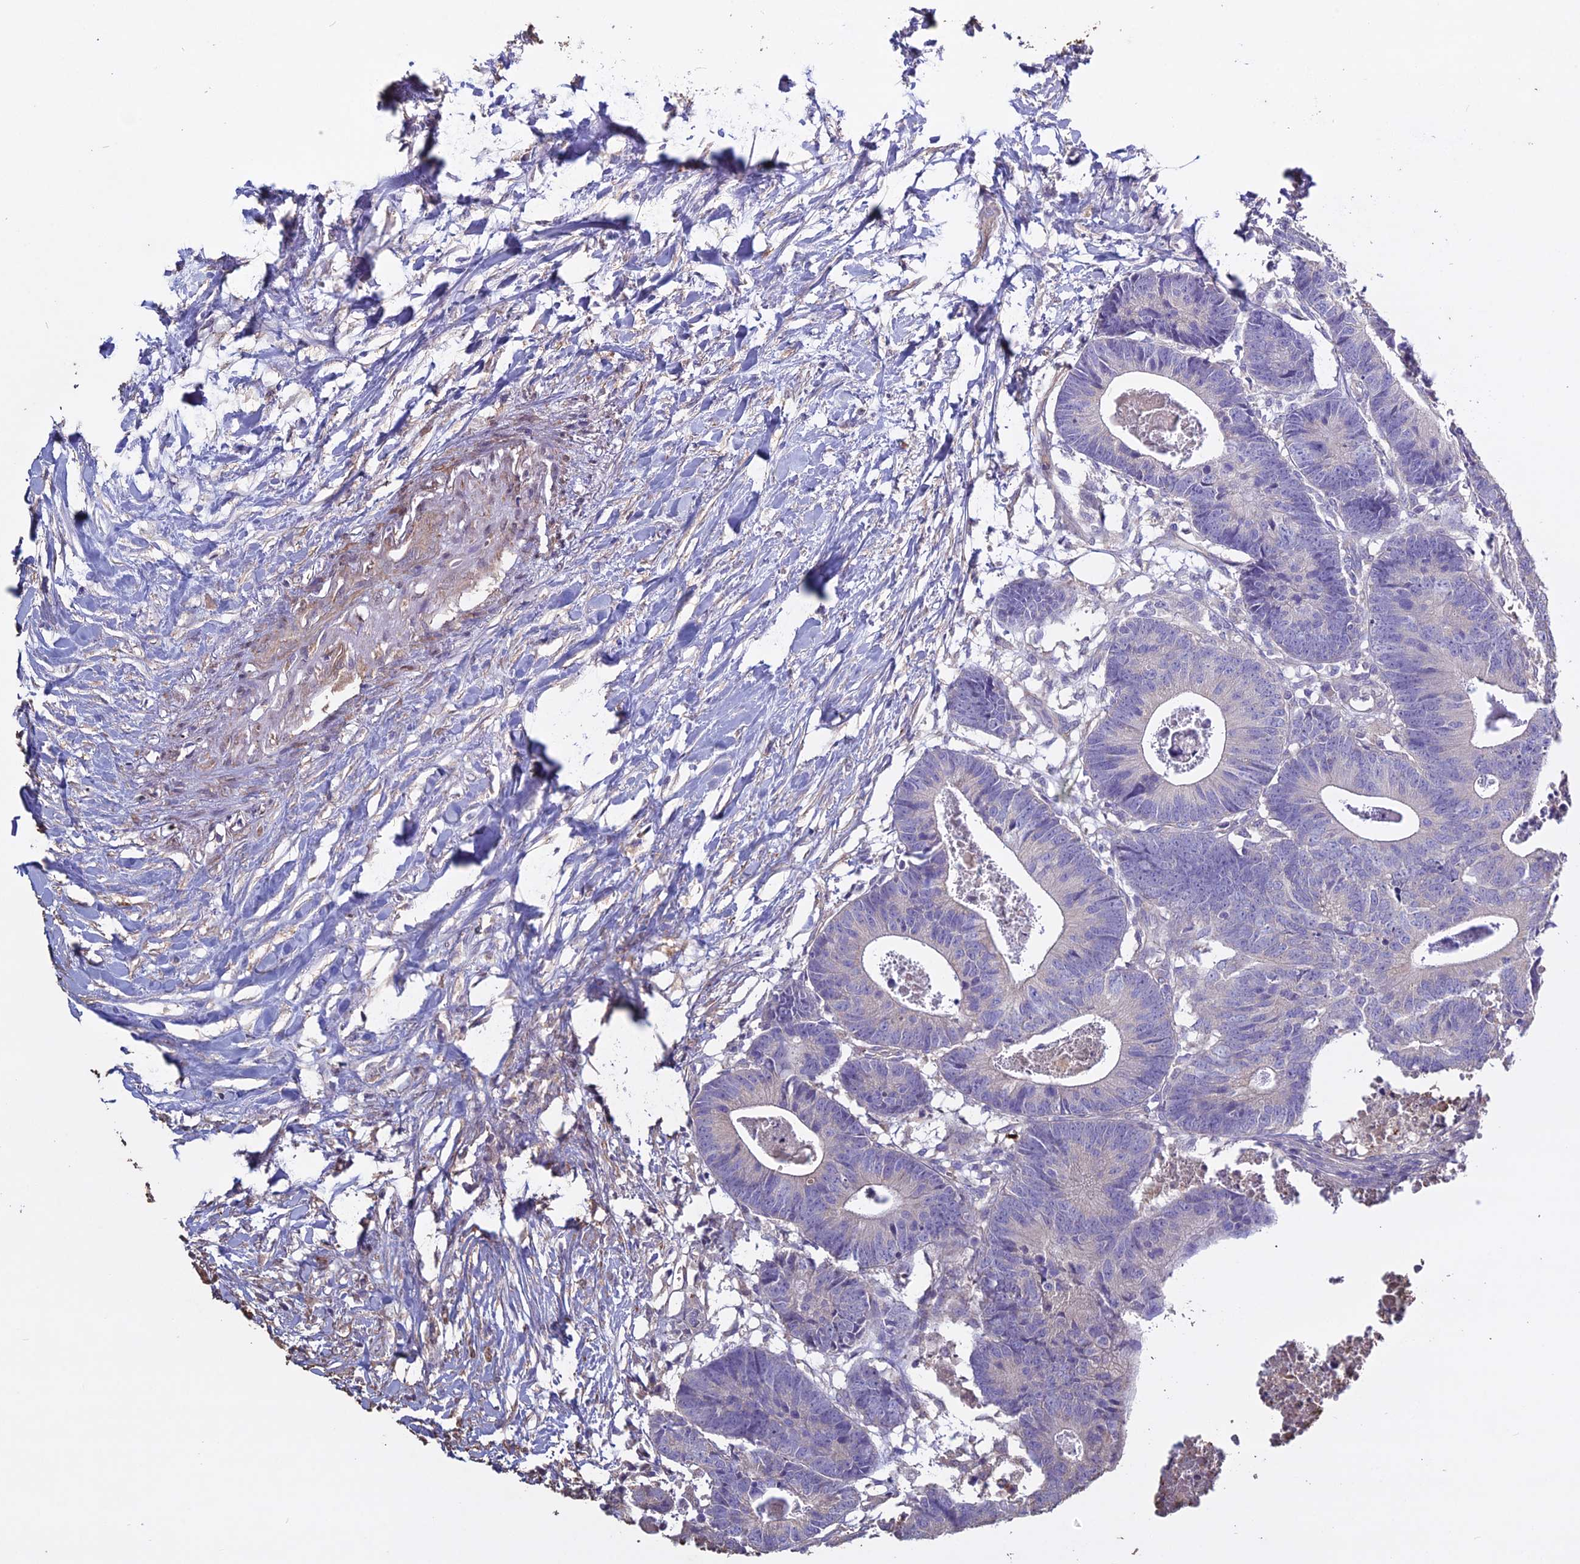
{"staining": {"intensity": "negative", "quantity": "none", "location": "none"}, "tissue": "colorectal cancer", "cell_type": "Tumor cells", "image_type": "cancer", "snomed": [{"axis": "morphology", "description": "Adenocarcinoma, NOS"}, {"axis": "topography", "description": "Colon"}], "caption": "This photomicrograph is of colorectal cancer stained with immunohistochemistry to label a protein in brown with the nuclei are counter-stained blue. There is no positivity in tumor cells.", "gene": "CLEC2L", "patient": {"sex": "female", "age": 57}}